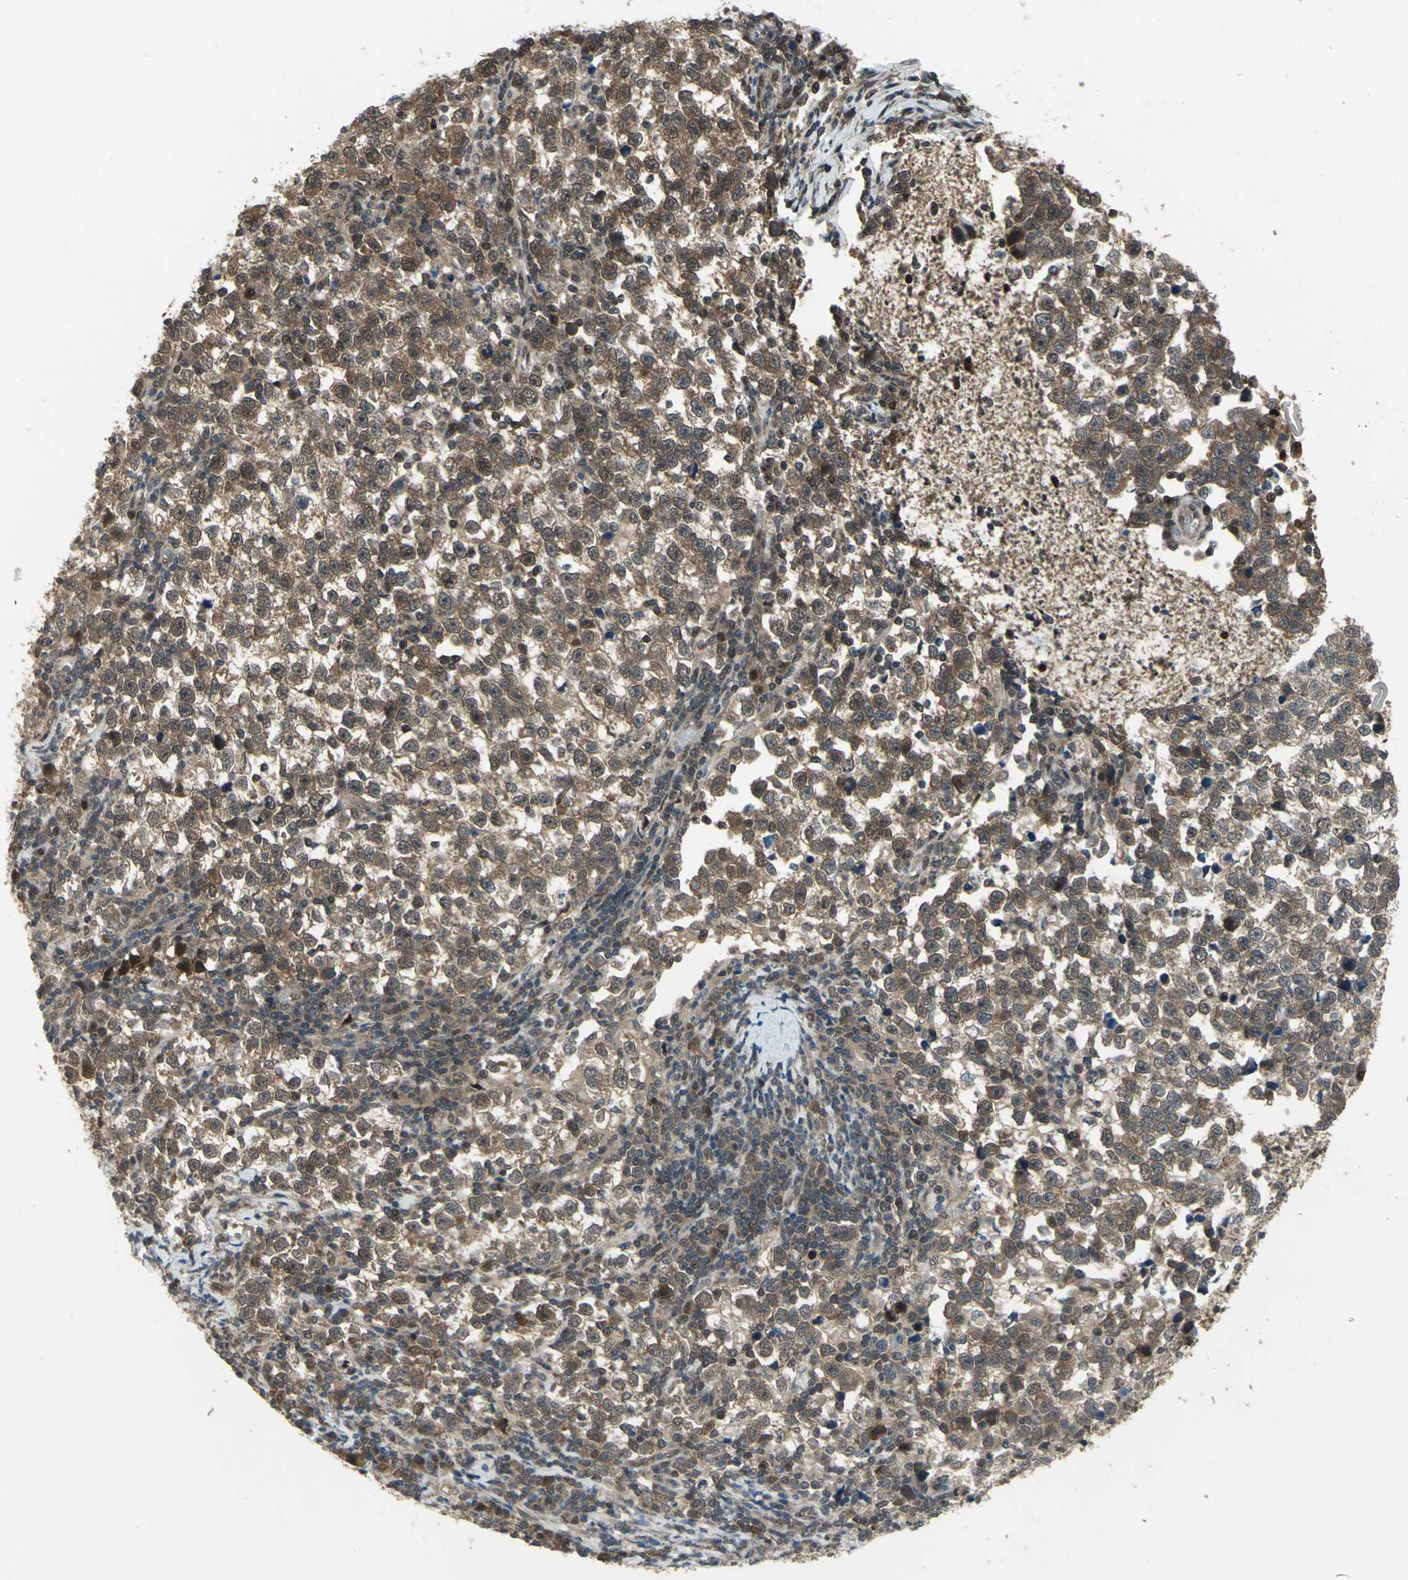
{"staining": {"intensity": "moderate", "quantity": ">75%", "location": "cytoplasmic/membranous,nuclear"}, "tissue": "testis cancer", "cell_type": "Tumor cells", "image_type": "cancer", "snomed": [{"axis": "morphology", "description": "Seminoma, NOS"}, {"axis": "topography", "description": "Testis"}], "caption": "Brown immunohistochemical staining in human testis seminoma displays moderate cytoplasmic/membranous and nuclear expression in about >75% of tumor cells.", "gene": "COPS5", "patient": {"sex": "male", "age": 43}}